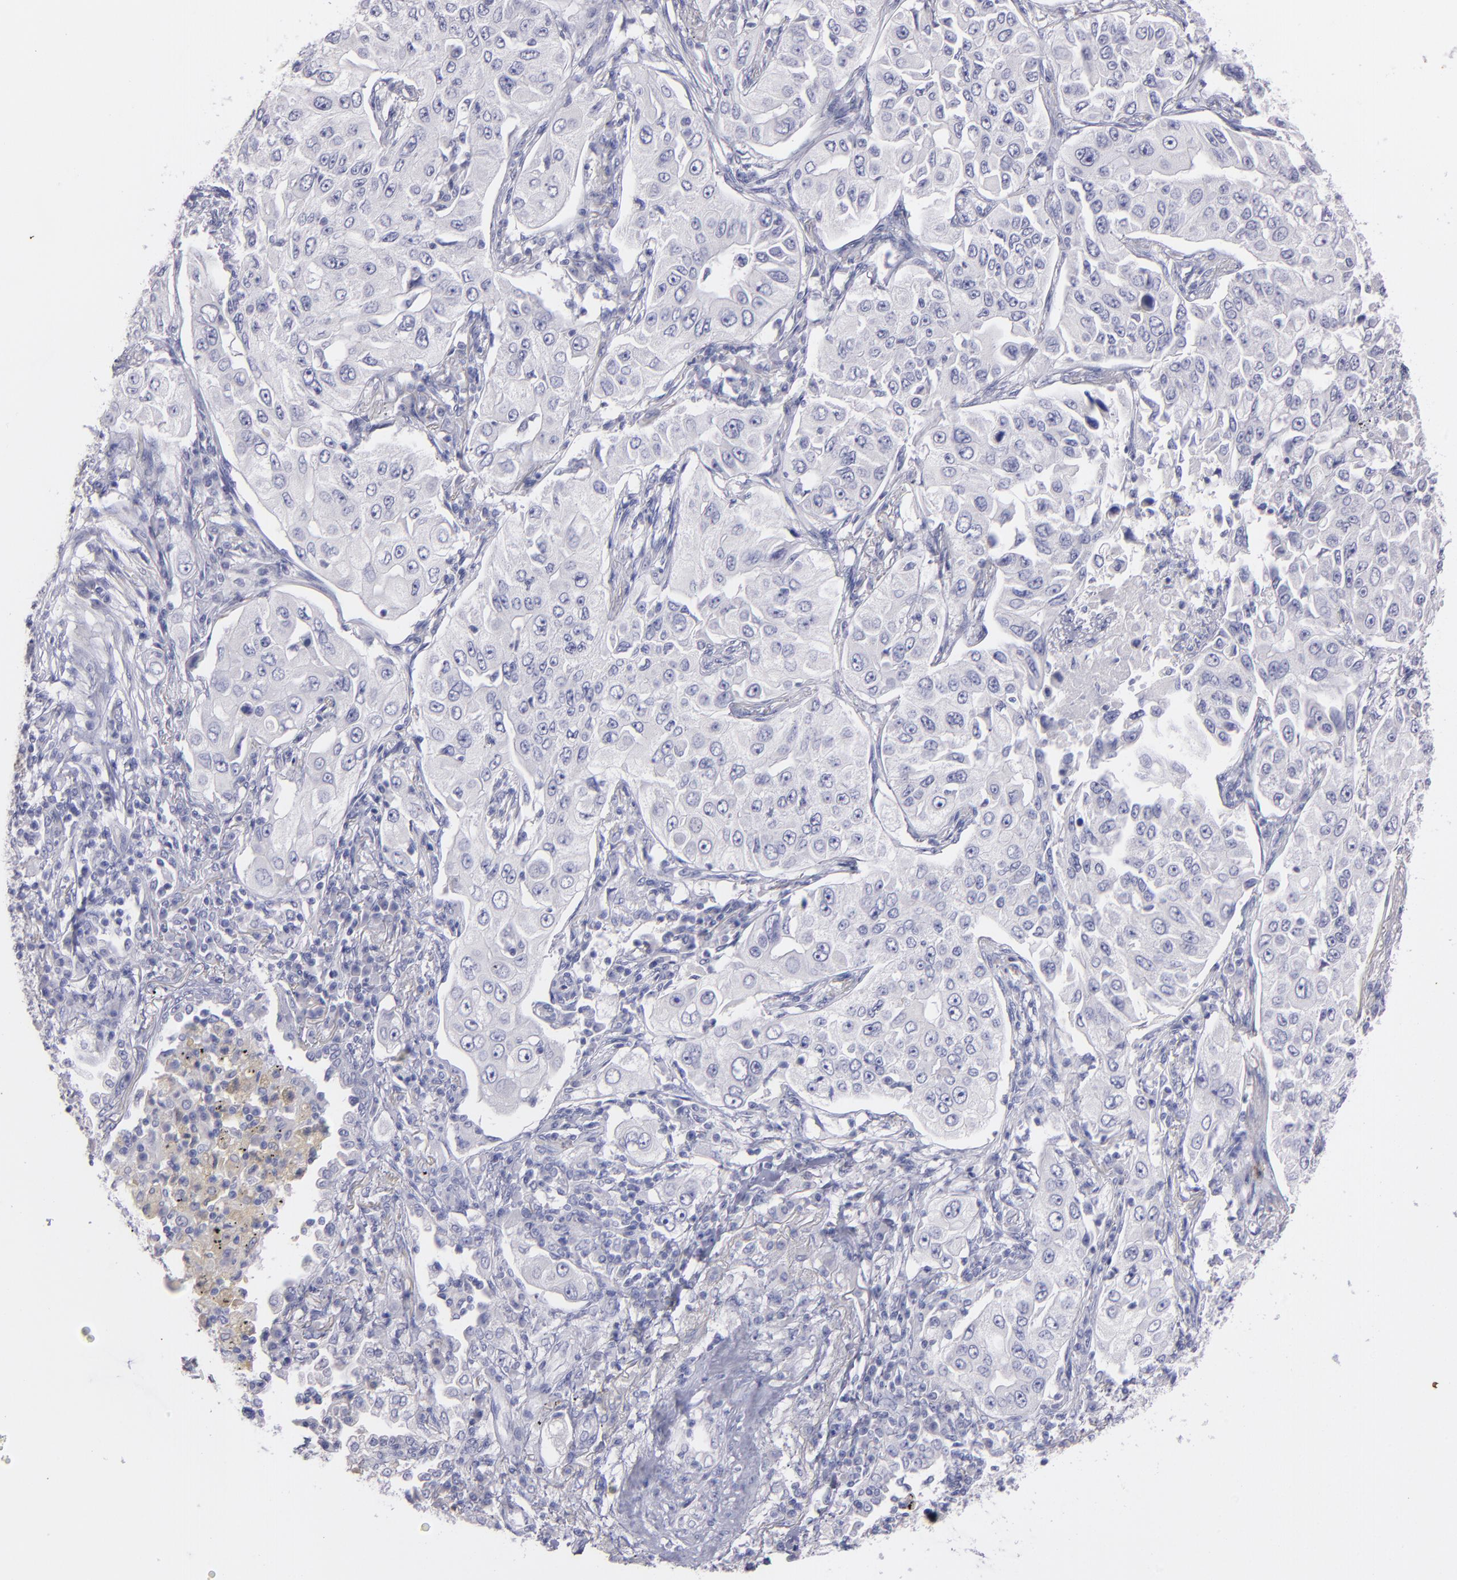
{"staining": {"intensity": "negative", "quantity": "none", "location": "none"}, "tissue": "lung cancer", "cell_type": "Tumor cells", "image_type": "cancer", "snomed": [{"axis": "morphology", "description": "Adenocarcinoma, NOS"}, {"axis": "topography", "description": "Lung"}], "caption": "A histopathology image of human lung cancer is negative for staining in tumor cells.", "gene": "SNAP25", "patient": {"sex": "male", "age": 84}}